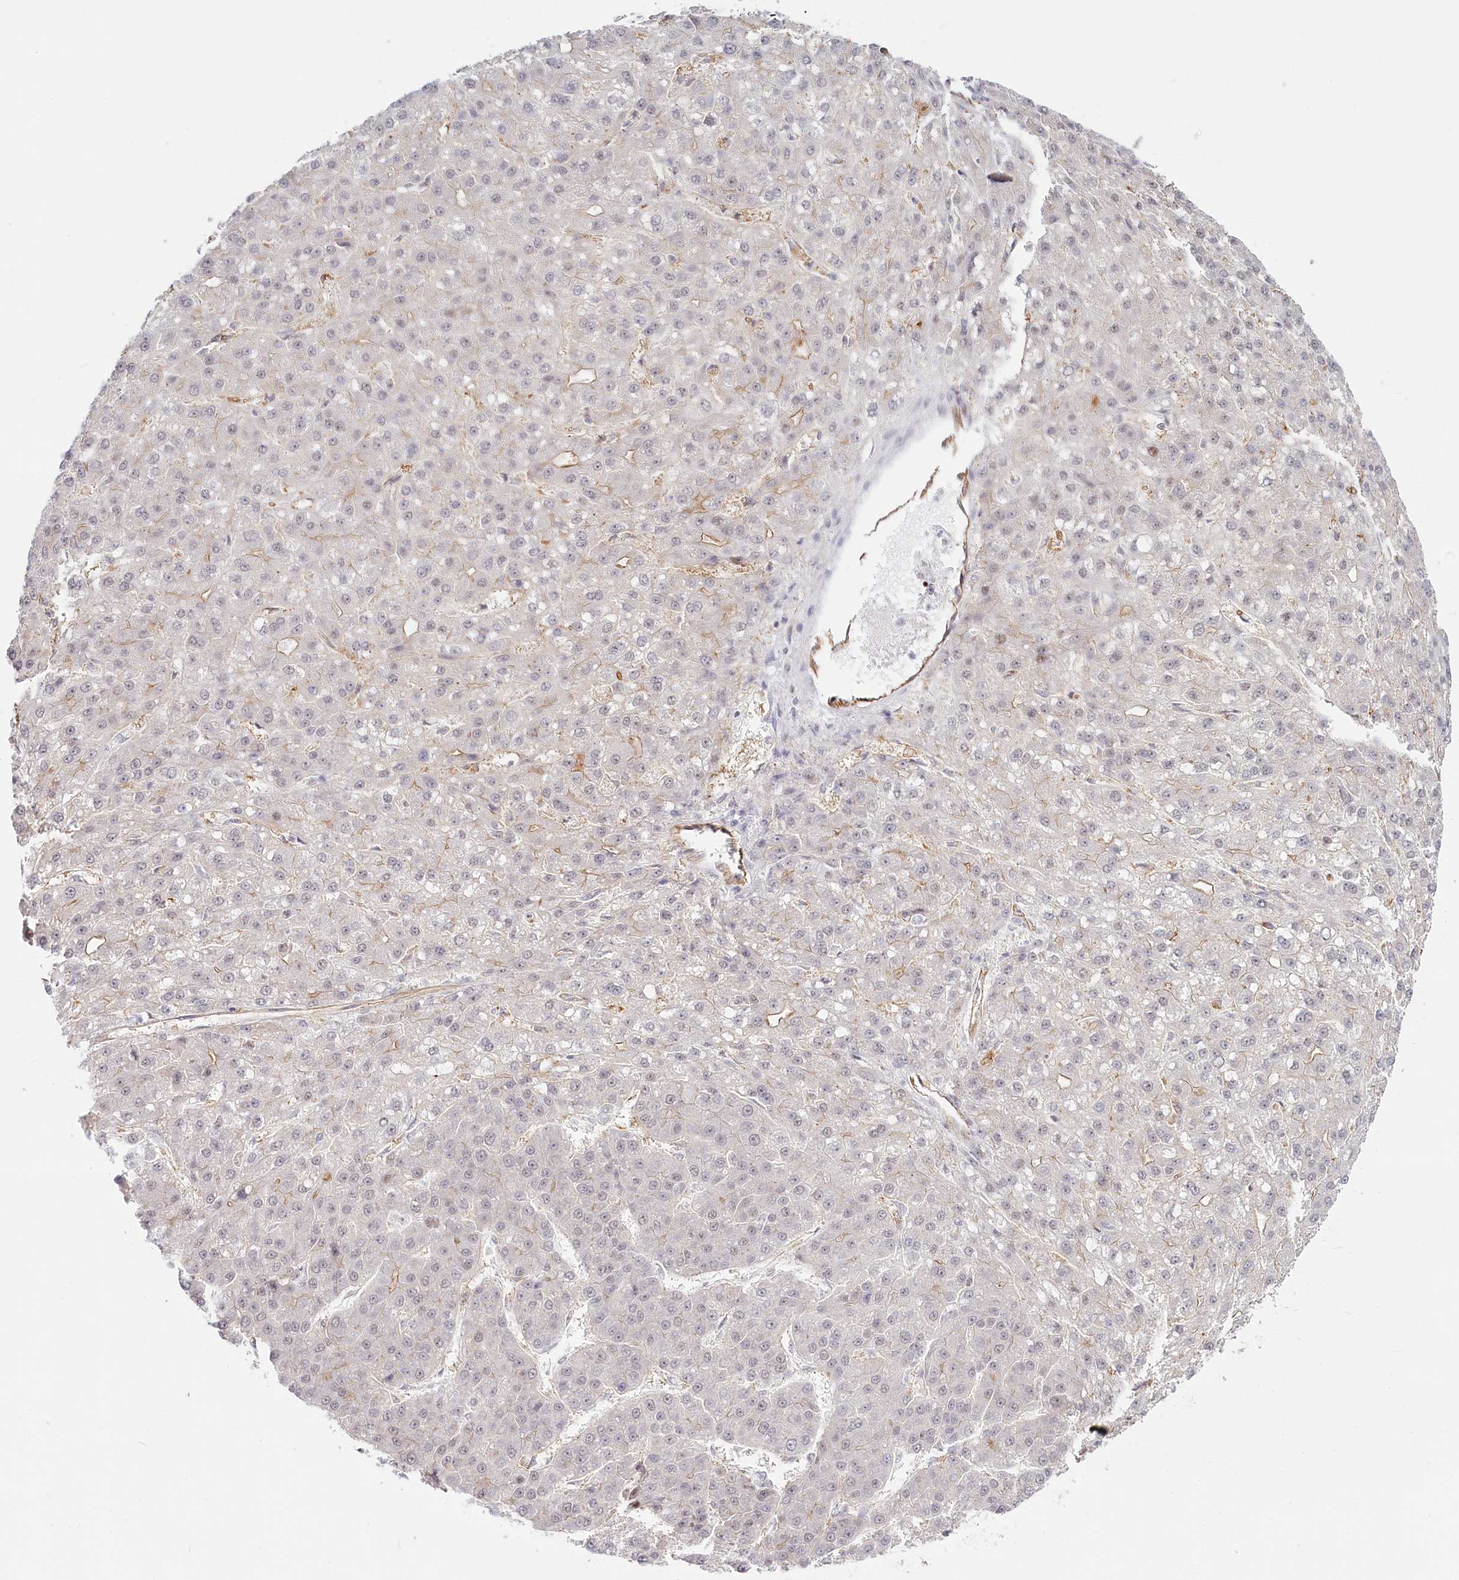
{"staining": {"intensity": "weak", "quantity": "<25%", "location": "nuclear"}, "tissue": "liver cancer", "cell_type": "Tumor cells", "image_type": "cancer", "snomed": [{"axis": "morphology", "description": "Carcinoma, Hepatocellular, NOS"}, {"axis": "topography", "description": "Liver"}], "caption": "DAB (3,3'-diaminobenzidine) immunohistochemical staining of human liver cancer demonstrates no significant expression in tumor cells.", "gene": "ABHD8", "patient": {"sex": "male", "age": 67}}